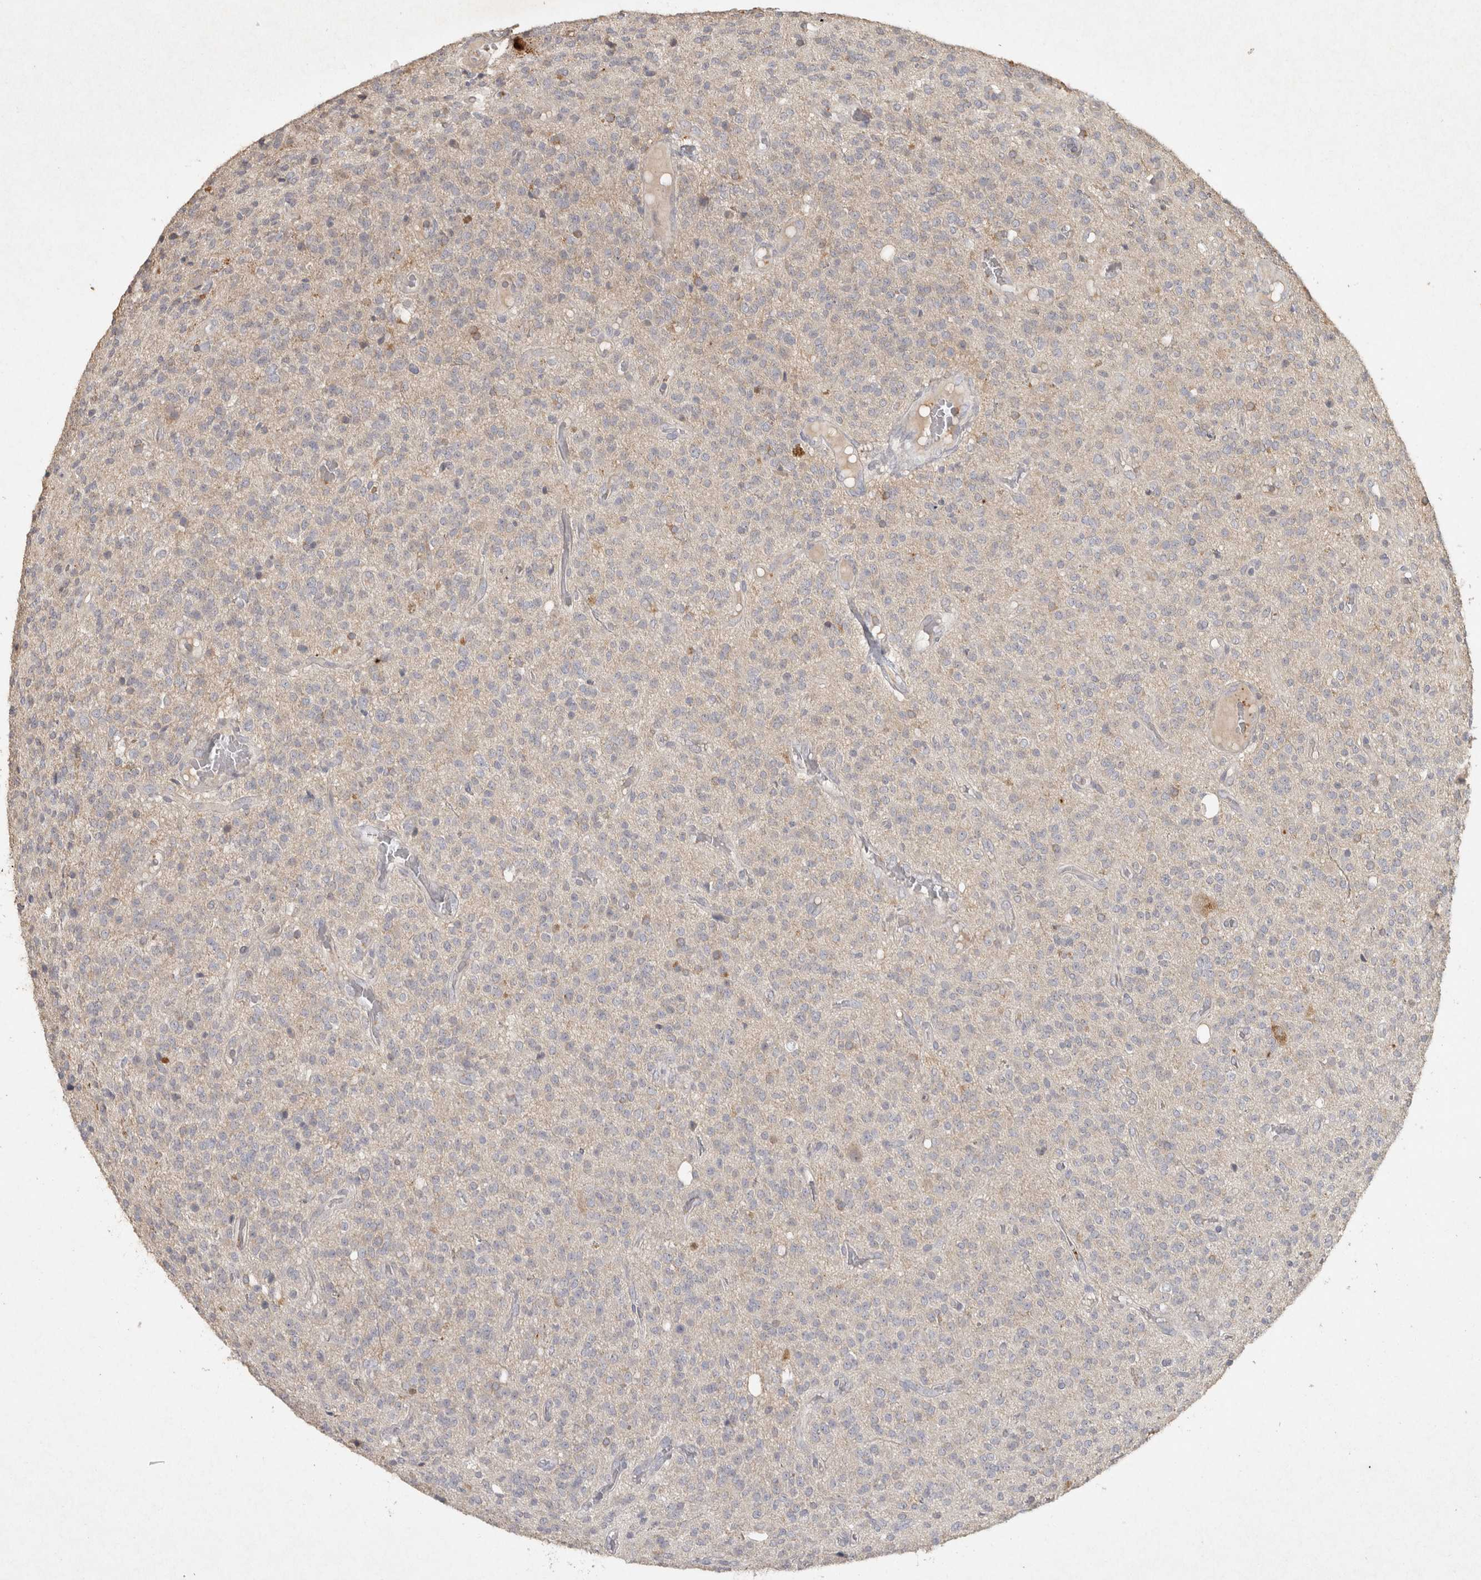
{"staining": {"intensity": "weak", "quantity": "<25%", "location": "cytoplasmic/membranous"}, "tissue": "glioma", "cell_type": "Tumor cells", "image_type": "cancer", "snomed": [{"axis": "morphology", "description": "Glioma, malignant, High grade"}, {"axis": "topography", "description": "Brain"}], "caption": "Immunohistochemistry photomicrograph of glioma stained for a protein (brown), which shows no staining in tumor cells.", "gene": "OSTN", "patient": {"sex": "male", "age": 34}}